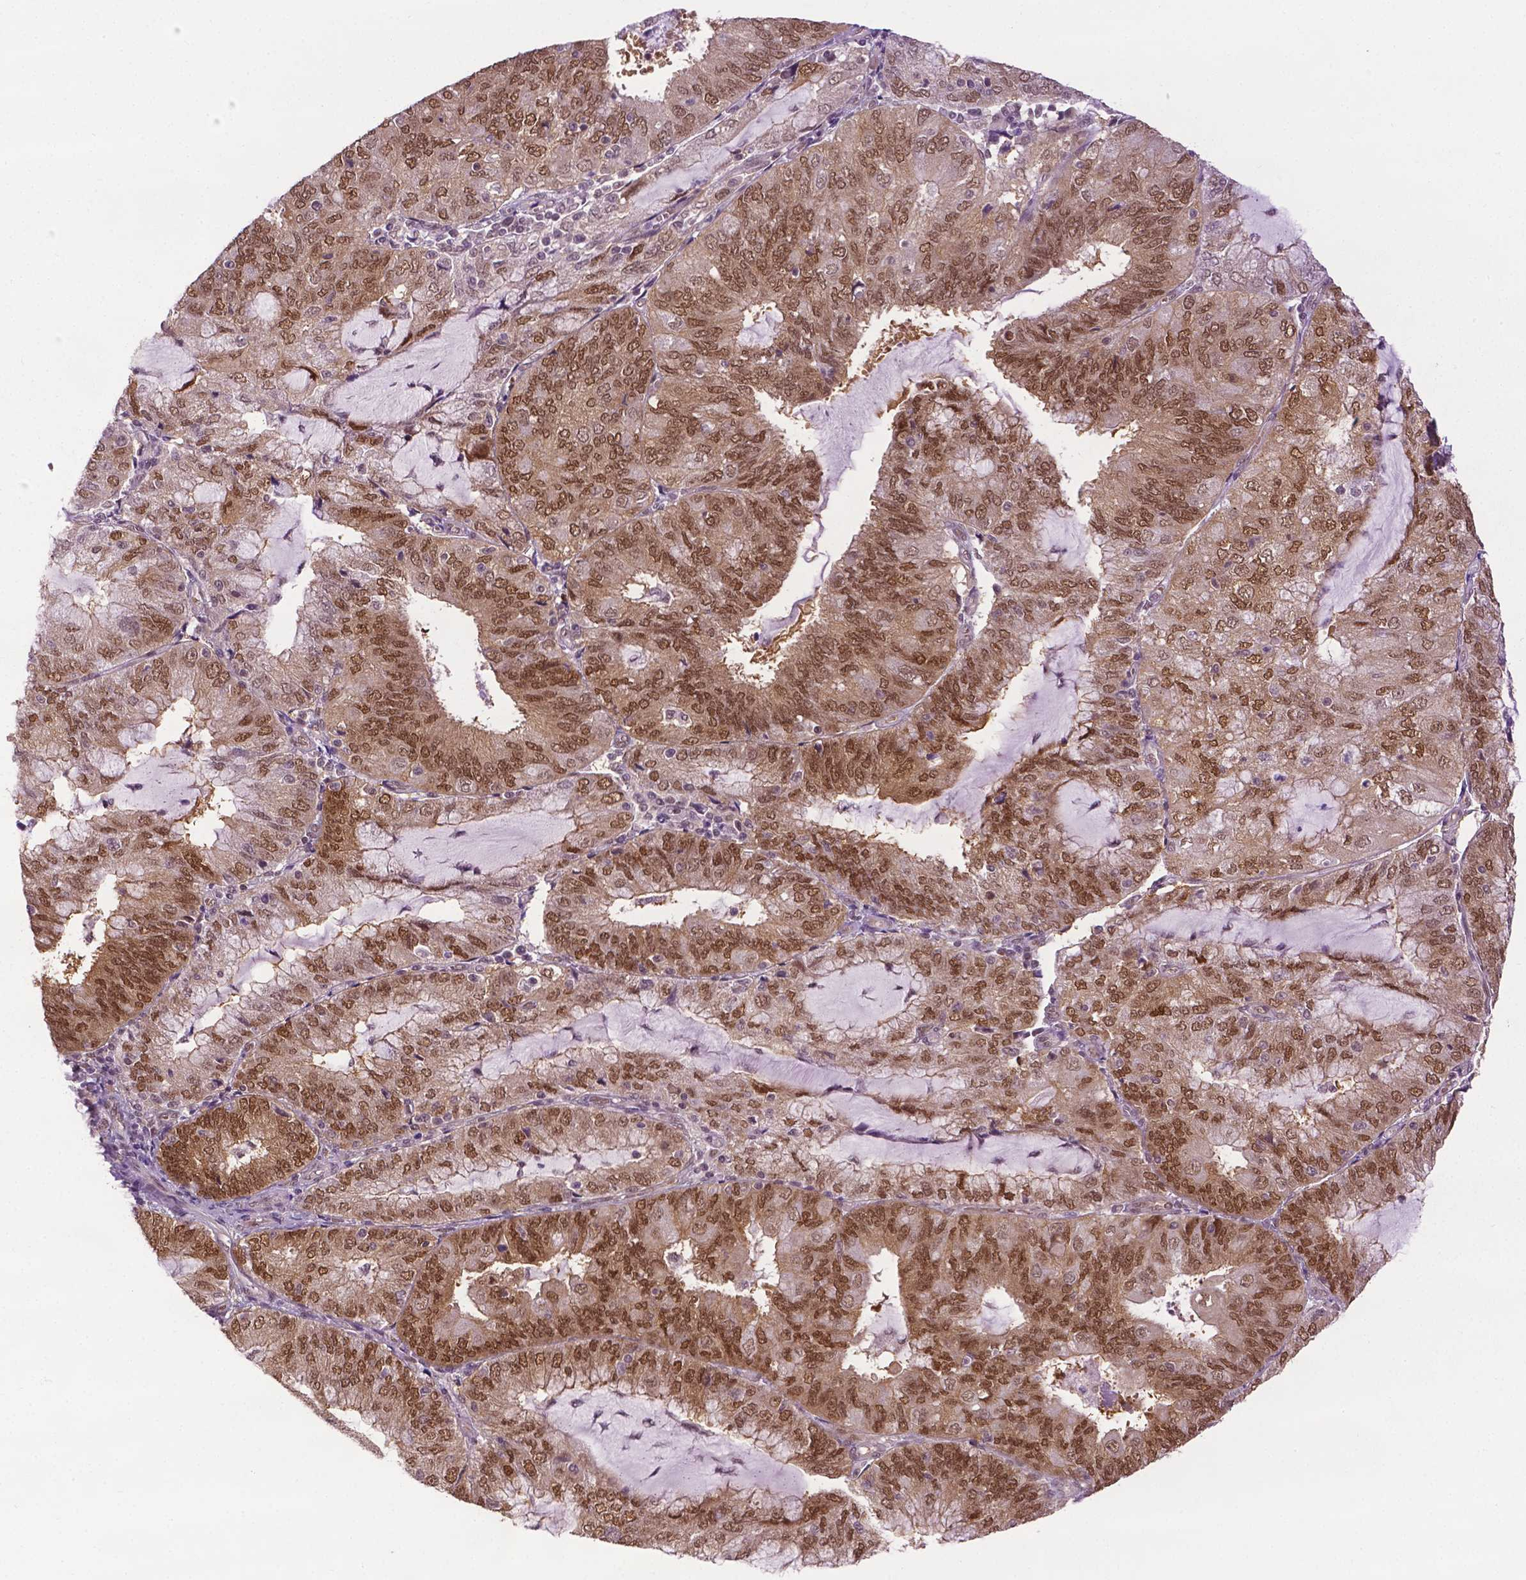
{"staining": {"intensity": "moderate", "quantity": ">75%", "location": "nuclear"}, "tissue": "endometrial cancer", "cell_type": "Tumor cells", "image_type": "cancer", "snomed": [{"axis": "morphology", "description": "Adenocarcinoma, NOS"}, {"axis": "topography", "description": "Endometrium"}], "caption": "This is an image of immunohistochemistry (IHC) staining of endometrial adenocarcinoma, which shows moderate staining in the nuclear of tumor cells.", "gene": "UBQLN4", "patient": {"sex": "female", "age": 81}}